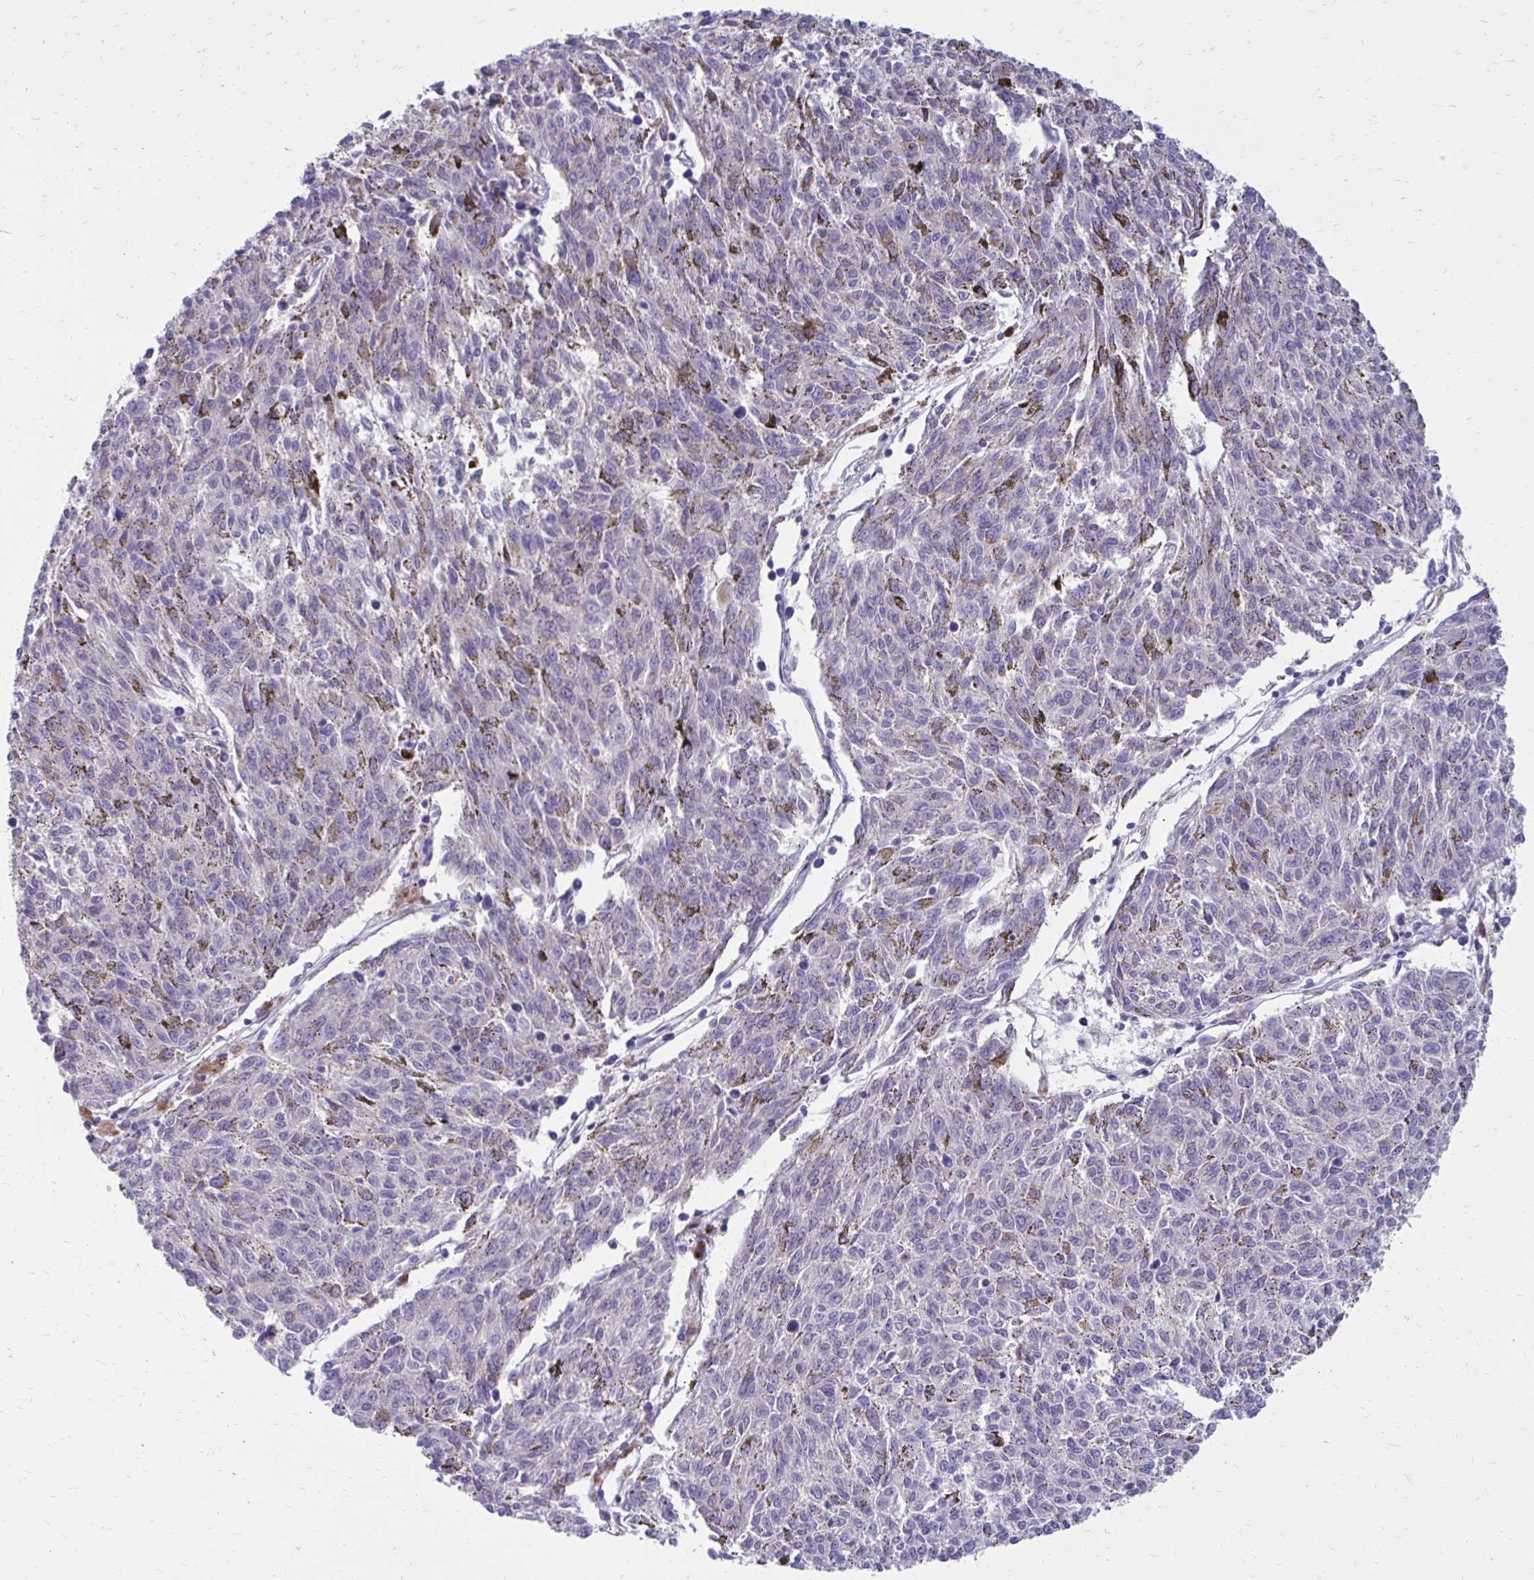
{"staining": {"intensity": "negative", "quantity": "none", "location": "none"}, "tissue": "melanoma", "cell_type": "Tumor cells", "image_type": "cancer", "snomed": [{"axis": "morphology", "description": "Malignant melanoma, NOS"}, {"axis": "topography", "description": "Skin"}], "caption": "Melanoma was stained to show a protein in brown. There is no significant positivity in tumor cells.", "gene": "GIGYF2", "patient": {"sex": "female", "age": 72}}